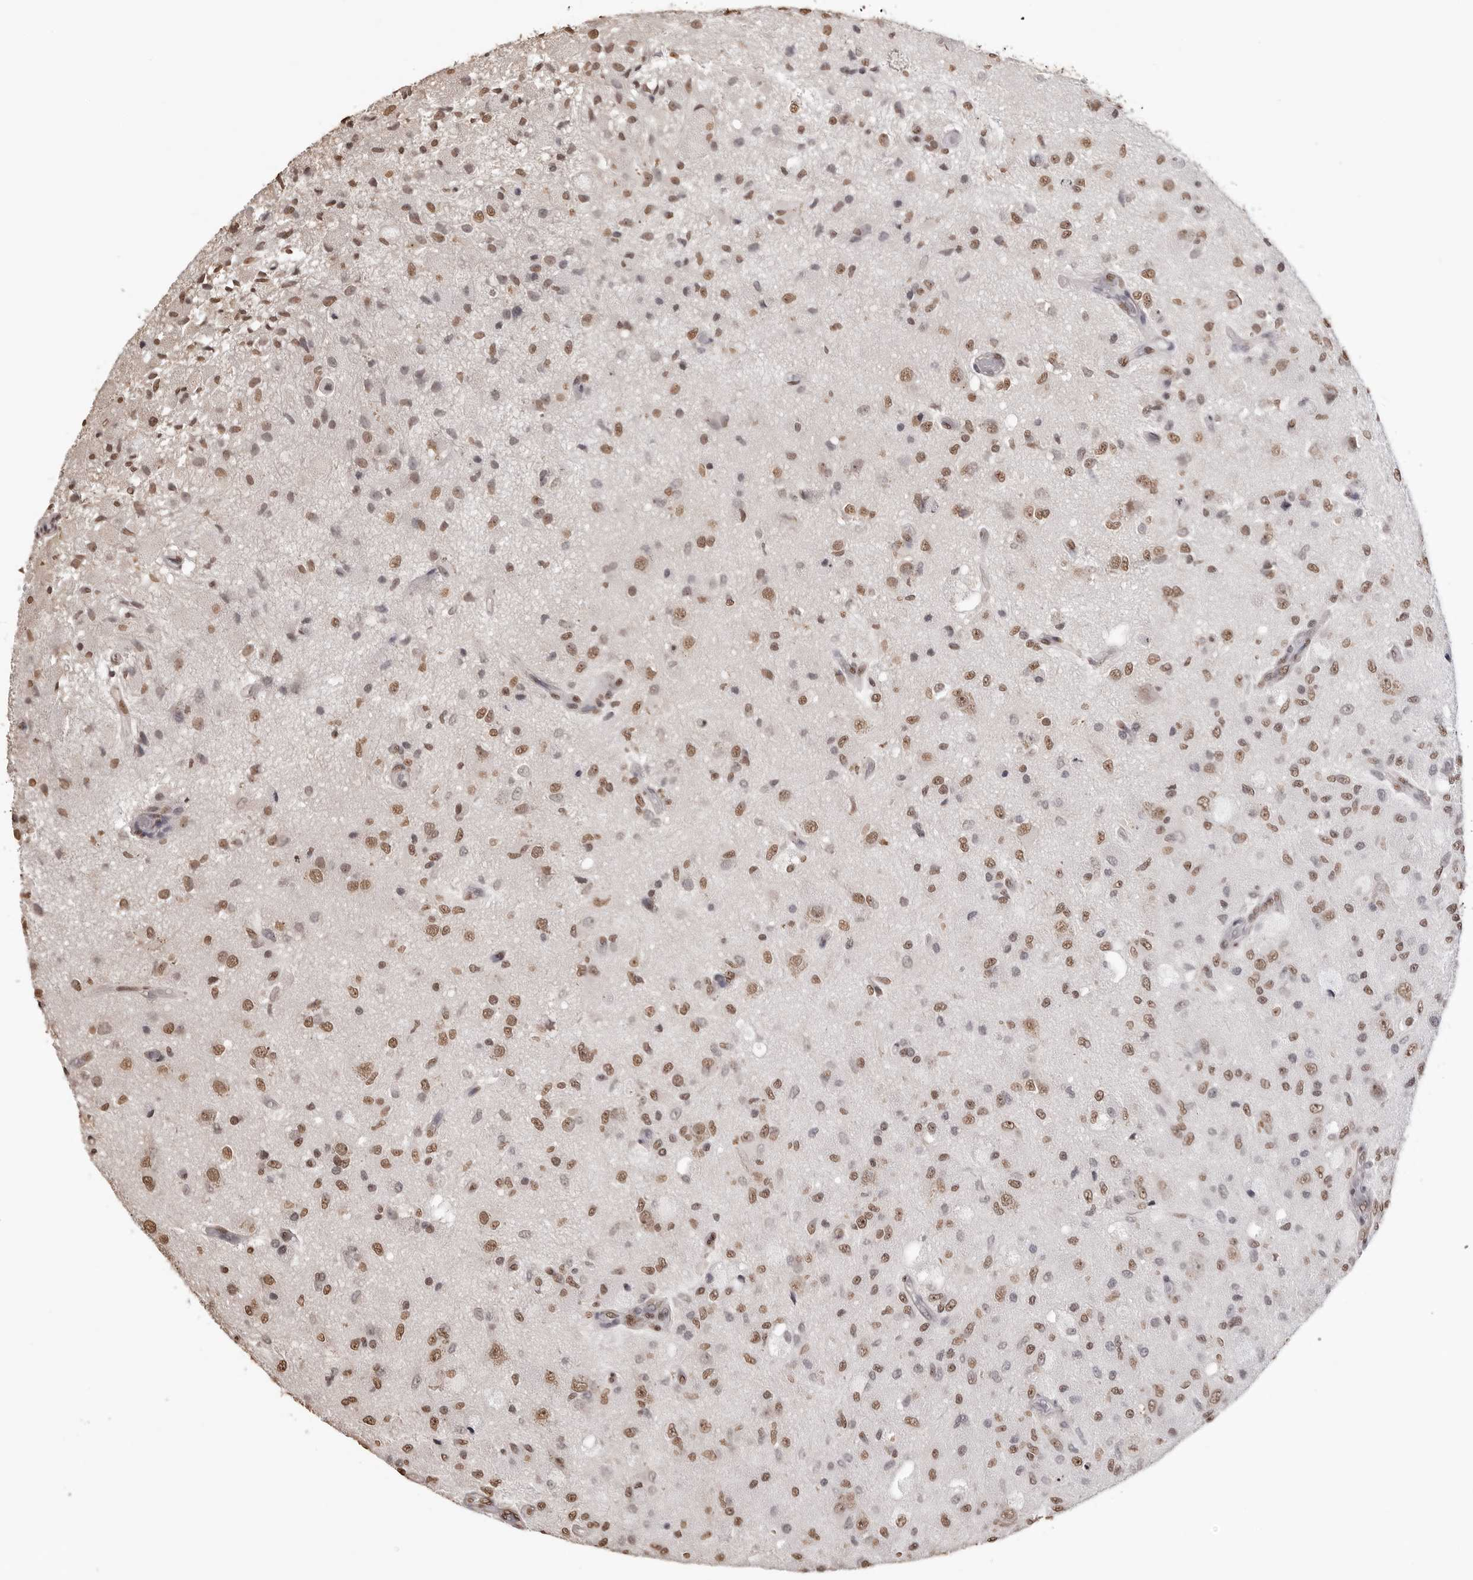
{"staining": {"intensity": "moderate", "quantity": ">75%", "location": "nuclear"}, "tissue": "glioma", "cell_type": "Tumor cells", "image_type": "cancer", "snomed": [{"axis": "morphology", "description": "Normal tissue, NOS"}, {"axis": "morphology", "description": "Glioma, malignant, High grade"}, {"axis": "topography", "description": "Cerebral cortex"}], "caption": "Human high-grade glioma (malignant) stained for a protein (brown) demonstrates moderate nuclear positive staining in approximately >75% of tumor cells.", "gene": "OLIG3", "patient": {"sex": "male", "age": 77}}